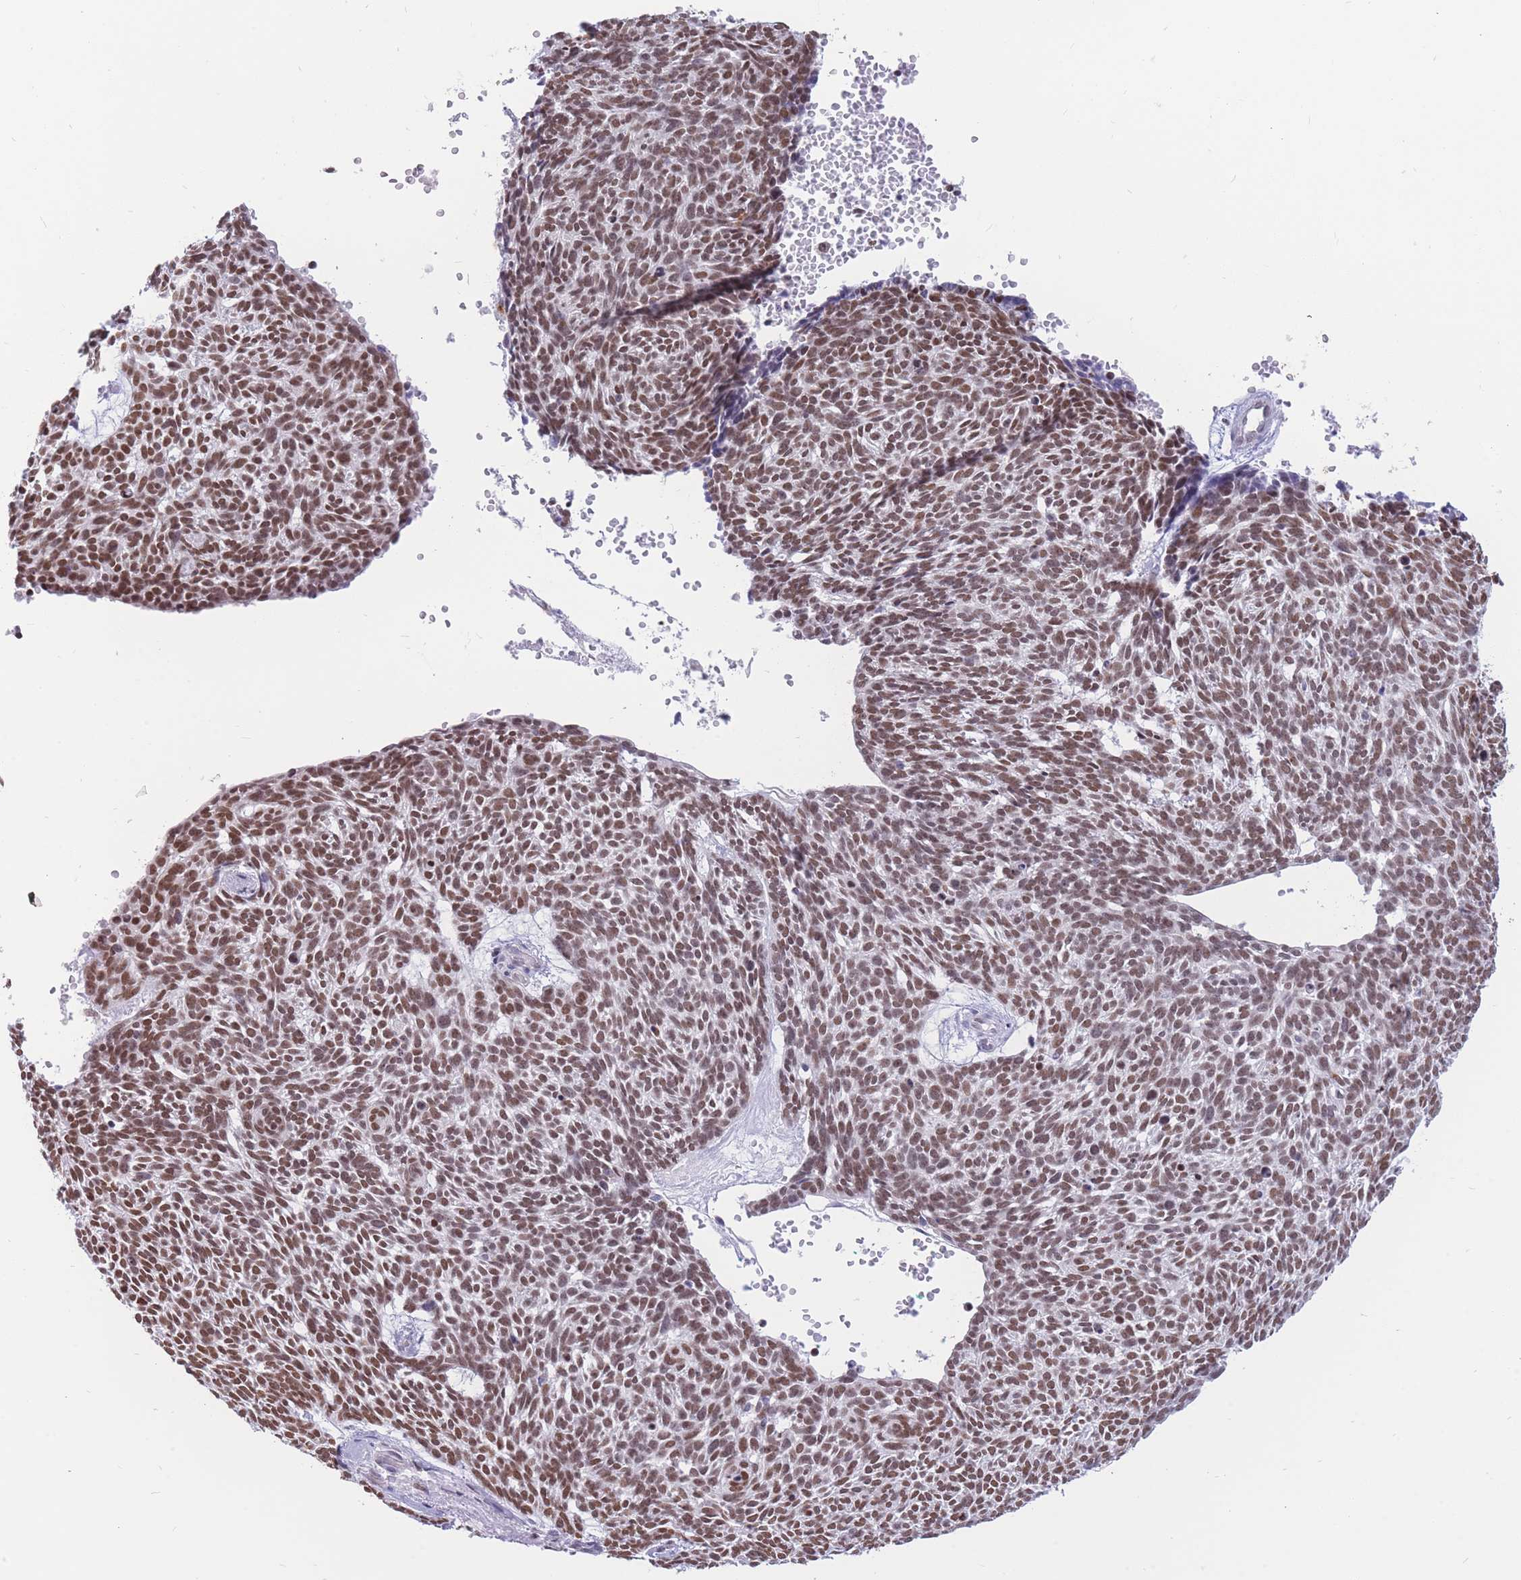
{"staining": {"intensity": "moderate", "quantity": ">75%", "location": "nuclear"}, "tissue": "skin cancer", "cell_type": "Tumor cells", "image_type": "cancer", "snomed": [{"axis": "morphology", "description": "Basal cell carcinoma"}, {"axis": "topography", "description": "Skin"}], "caption": "Skin cancer tissue shows moderate nuclear expression in about >75% of tumor cells, visualized by immunohistochemistry. (Brightfield microscopy of DAB IHC at high magnification).", "gene": "HMGN1", "patient": {"sex": "male", "age": 61}}